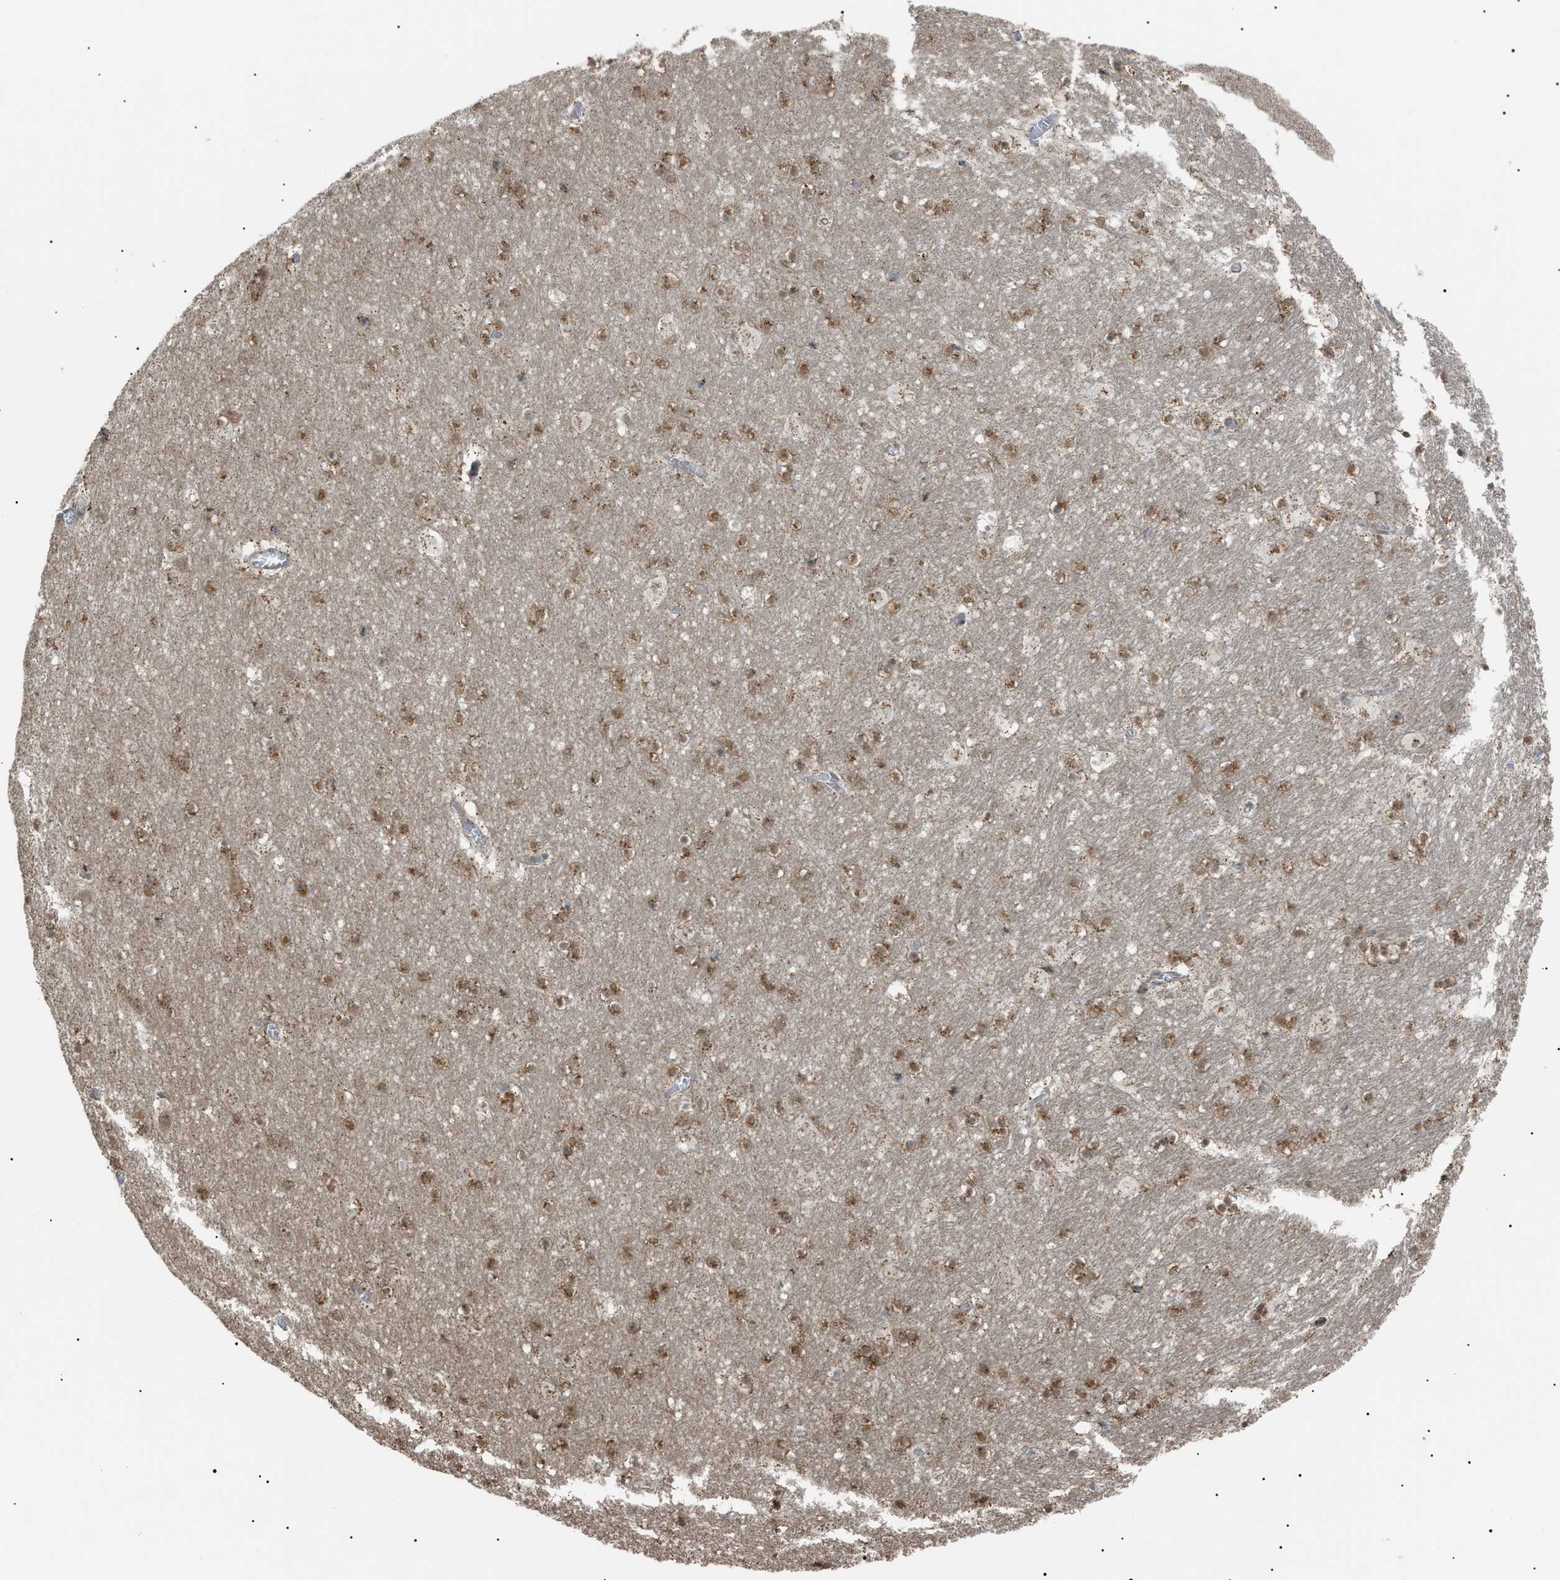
{"staining": {"intensity": "weak", "quantity": "25%-75%", "location": "cytoplasmic/membranous,nuclear"}, "tissue": "hippocampus", "cell_type": "Glial cells", "image_type": "normal", "snomed": [{"axis": "morphology", "description": "Normal tissue, NOS"}, {"axis": "topography", "description": "Hippocampus"}], "caption": "Protein expression analysis of normal hippocampus demonstrates weak cytoplasmic/membranous,nuclear positivity in about 25%-75% of glial cells.", "gene": "LPIN2", "patient": {"sex": "male", "age": 45}}